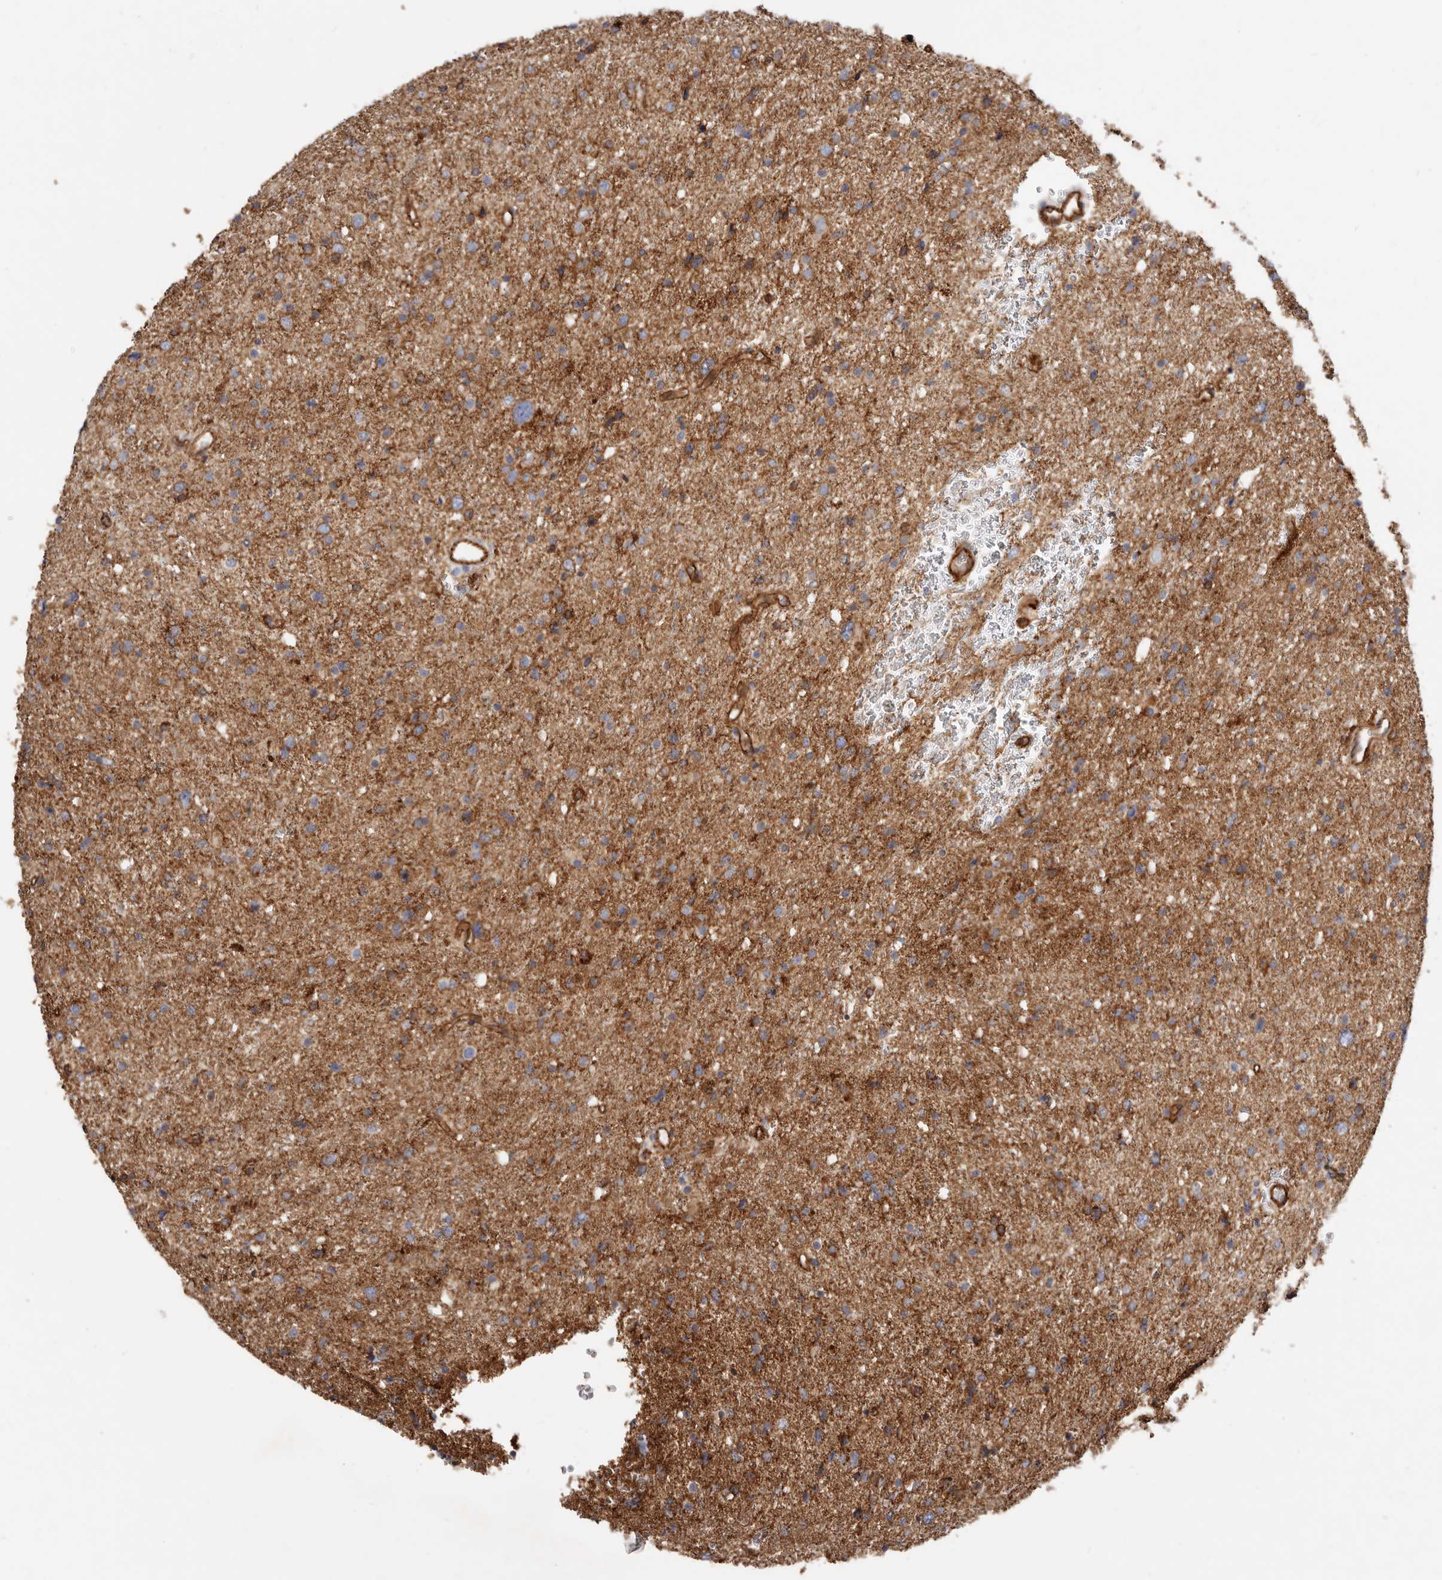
{"staining": {"intensity": "moderate", "quantity": ">75%", "location": "cytoplasmic/membranous"}, "tissue": "glioma", "cell_type": "Tumor cells", "image_type": "cancer", "snomed": [{"axis": "morphology", "description": "Glioma, malignant, Low grade"}, {"axis": "topography", "description": "Brain"}], "caption": "There is medium levels of moderate cytoplasmic/membranous positivity in tumor cells of low-grade glioma (malignant), as demonstrated by immunohistochemical staining (brown color).", "gene": "CTNNB1", "patient": {"sex": "female", "age": 37}}